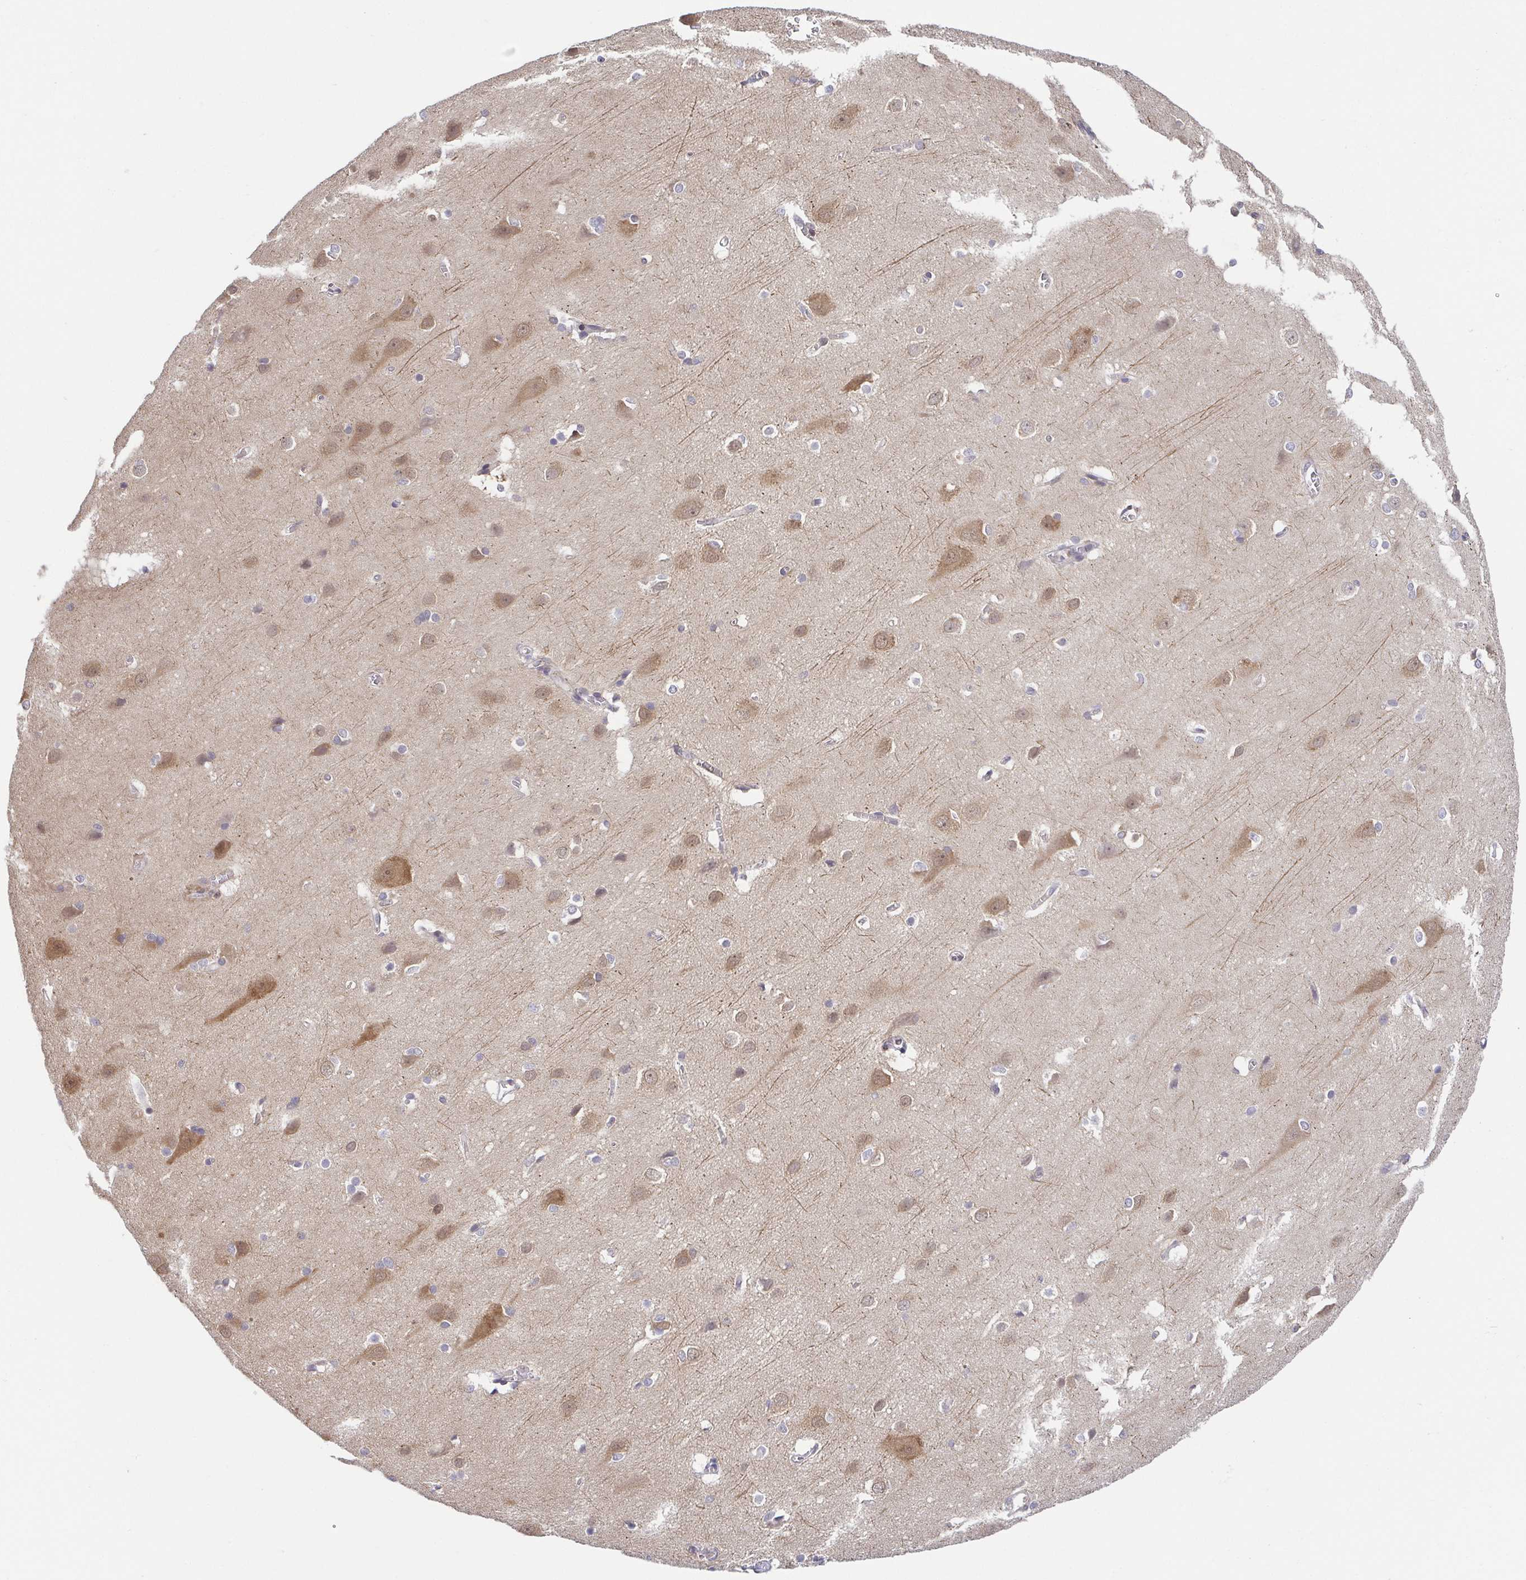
{"staining": {"intensity": "negative", "quantity": "none", "location": "none"}, "tissue": "cerebral cortex", "cell_type": "Endothelial cells", "image_type": "normal", "snomed": [{"axis": "morphology", "description": "Normal tissue, NOS"}, {"axis": "topography", "description": "Cerebral cortex"}], "caption": "Immunohistochemistry (IHC) photomicrograph of normal cerebral cortex stained for a protein (brown), which reveals no positivity in endothelial cells.", "gene": "PREPL", "patient": {"sex": "male", "age": 37}}